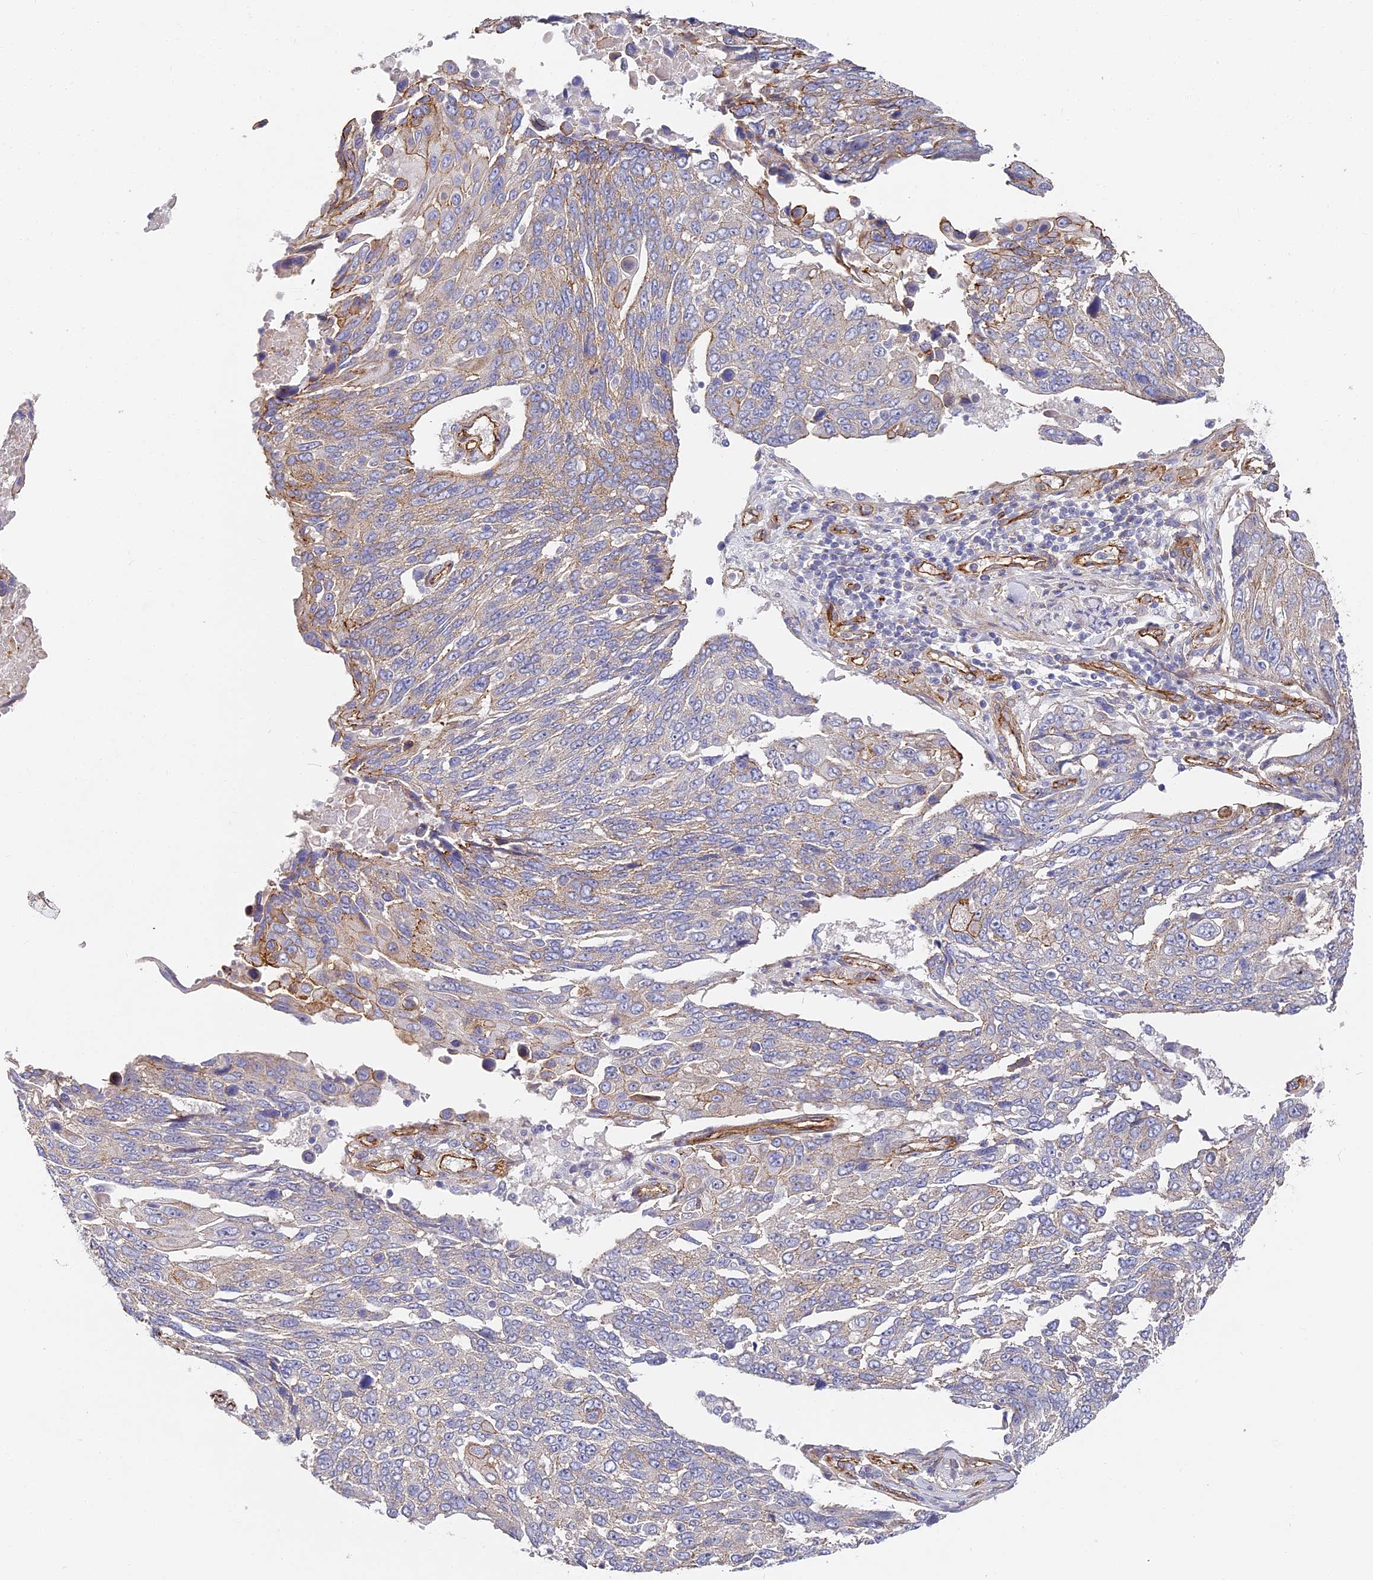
{"staining": {"intensity": "weak", "quantity": "<25%", "location": "cytoplasmic/membranous"}, "tissue": "lung cancer", "cell_type": "Tumor cells", "image_type": "cancer", "snomed": [{"axis": "morphology", "description": "Squamous cell carcinoma, NOS"}, {"axis": "topography", "description": "Lung"}], "caption": "Squamous cell carcinoma (lung) stained for a protein using immunohistochemistry shows no positivity tumor cells.", "gene": "CCDC30", "patient": {"sex": "male", "age": 66}}